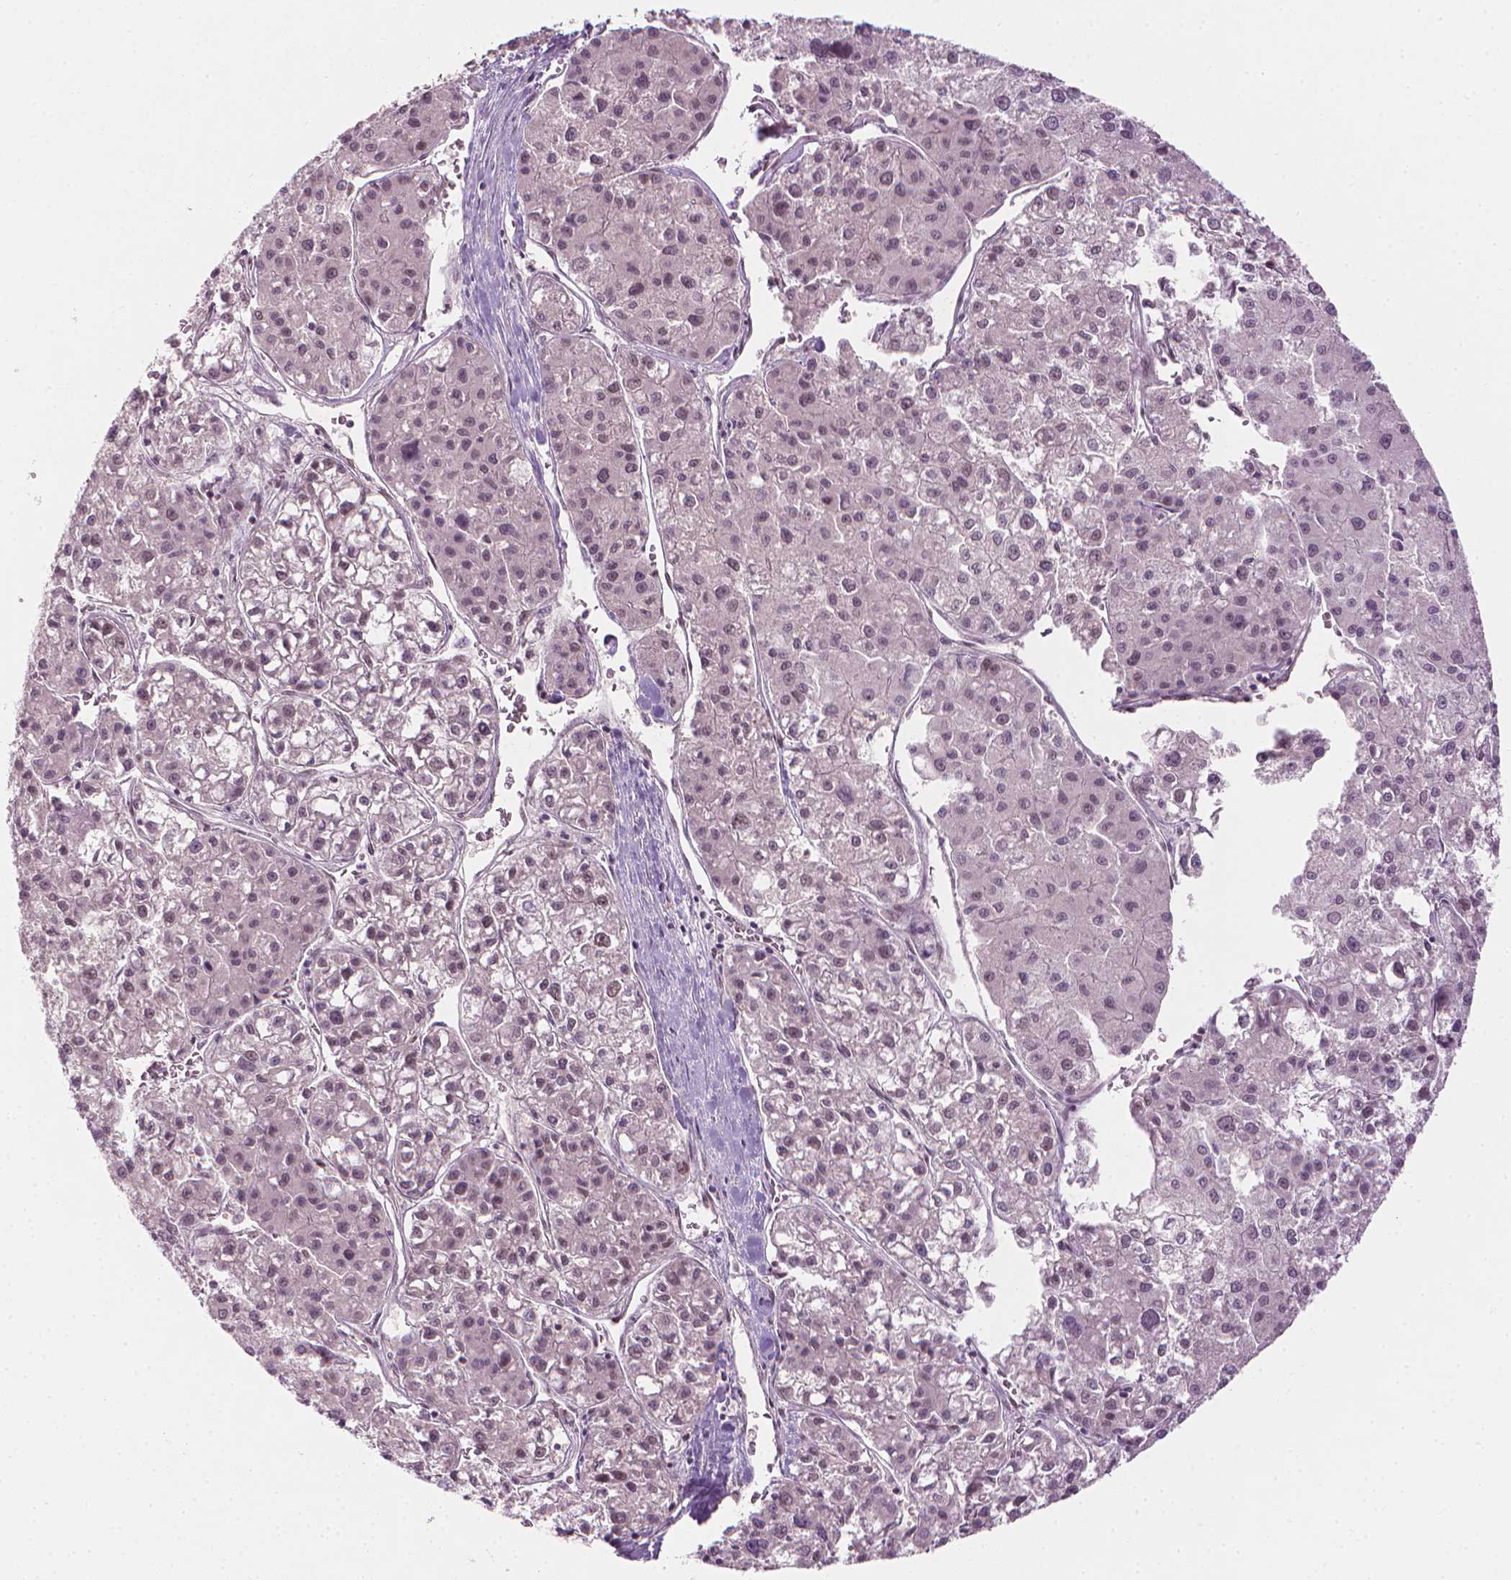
{"staining": {"intensity": "negative", "quantity": "none", "location": "none"}, "tissue": "liver cancer", "cell_type": "Tumor cells", "image_type": "cancer", "snomed": [{"axis": "morphology", "description": "Carcinoma, Hepatocellular, NOS"}, {"axis": "topography", "description": "Liver"}], "caption": "Immunohistochemistry micrograph of neoplastic tissue: liver hepatocellular carcinoma stained with DAB (3,3'-diaminobenzidine) exhibits no significant protein positivity in tumor cells.", "gene": "ELF2", "patient": {"sex": "male", "age": 73}}